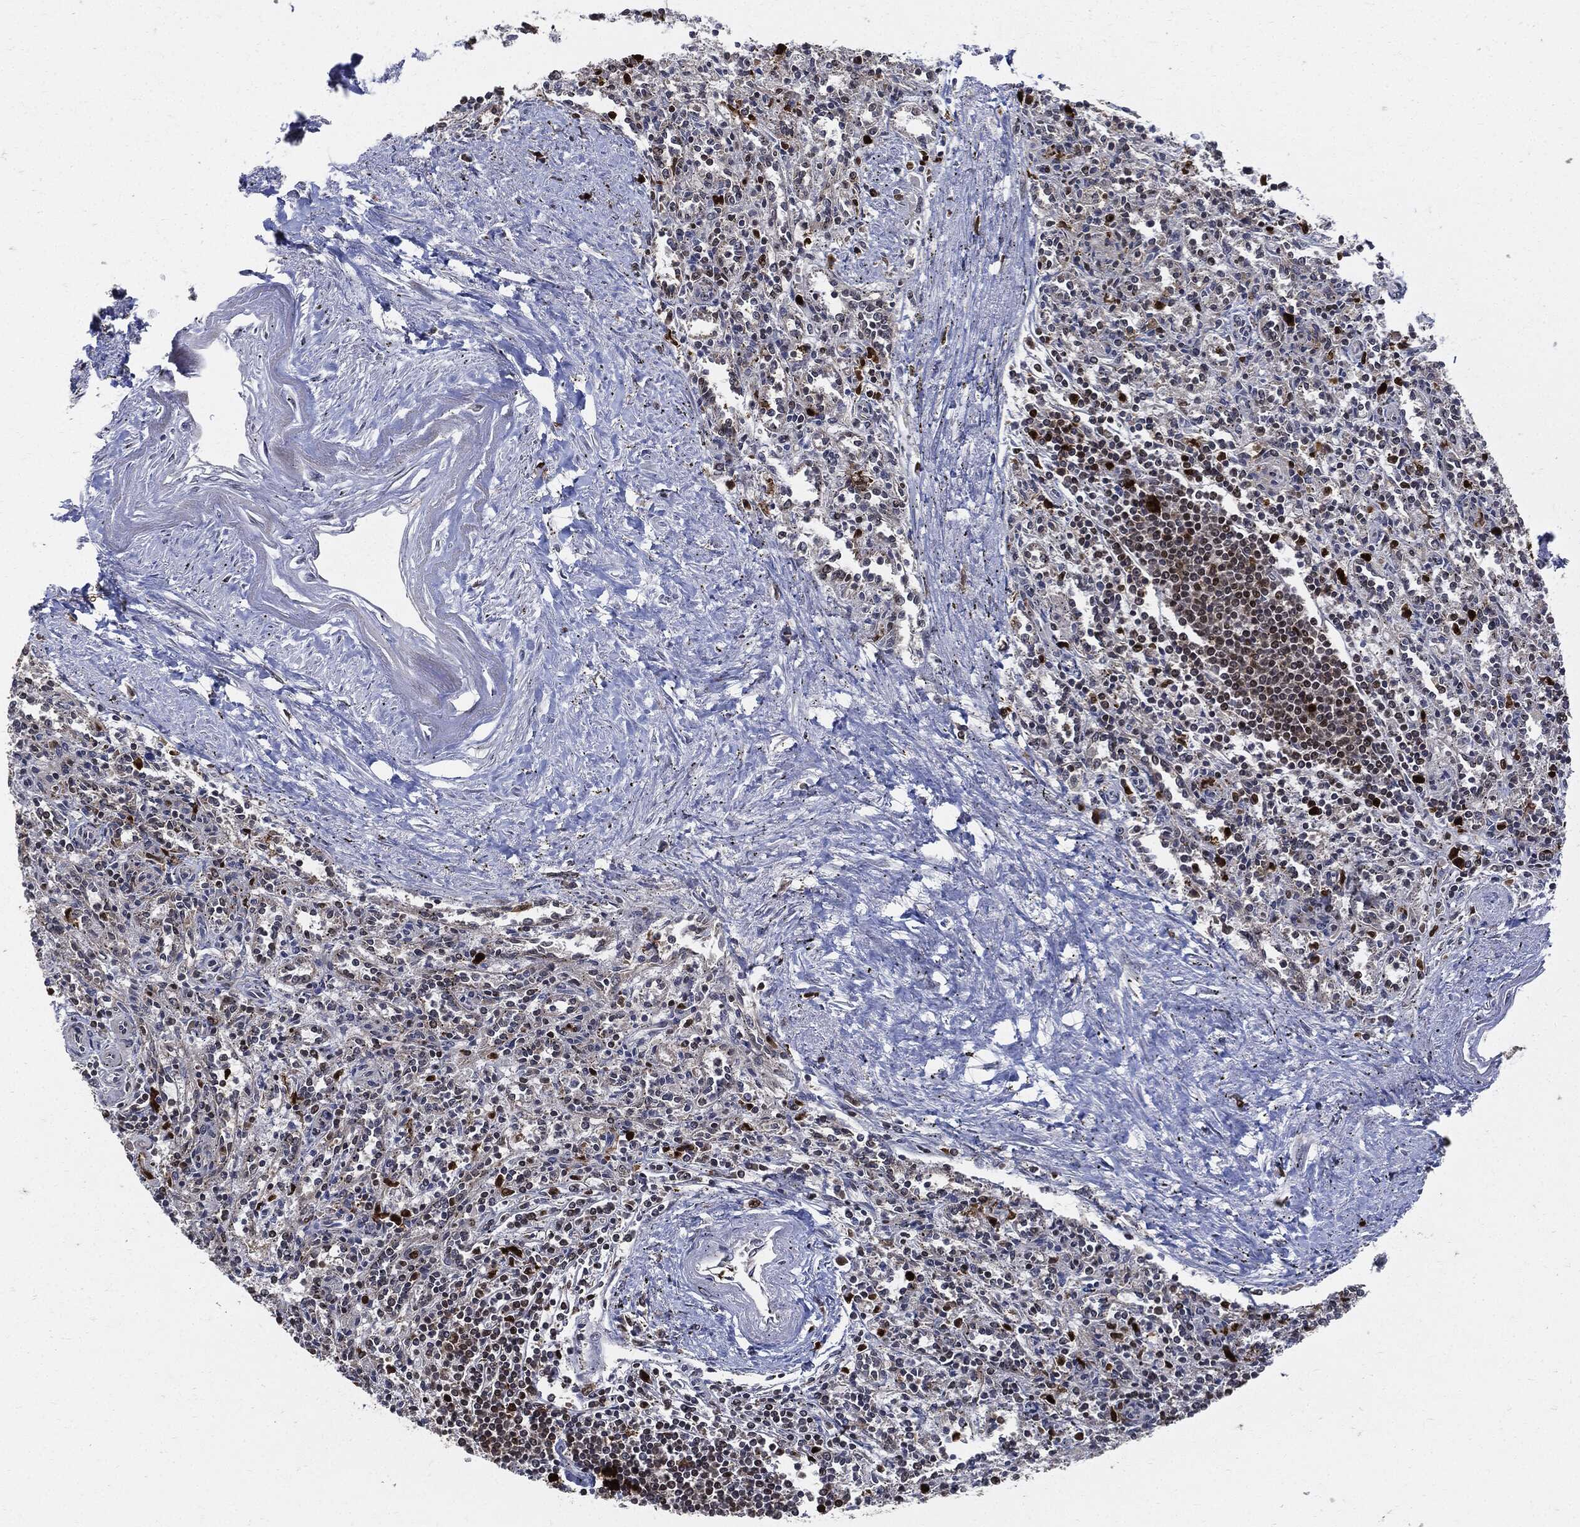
{"staining": {"intensity": "moderate", "quantity": "25%-75%", "location": "nuclear"}, "tissue": "spleen", "cell_type": "Cells in red pulp", "image_type": "normal", "snomed": [{"axis": "morphology", "description": "Normal tissue, NOS"}, {"axis": "topography", "description": "Spleen"}], "caption": "A brown stain highlights moderate nuclear positivity of a protein in cells in red pulp of normal human spleen.", "gene": "PCNA", "patient": {"sex": "male", "age": 69}}